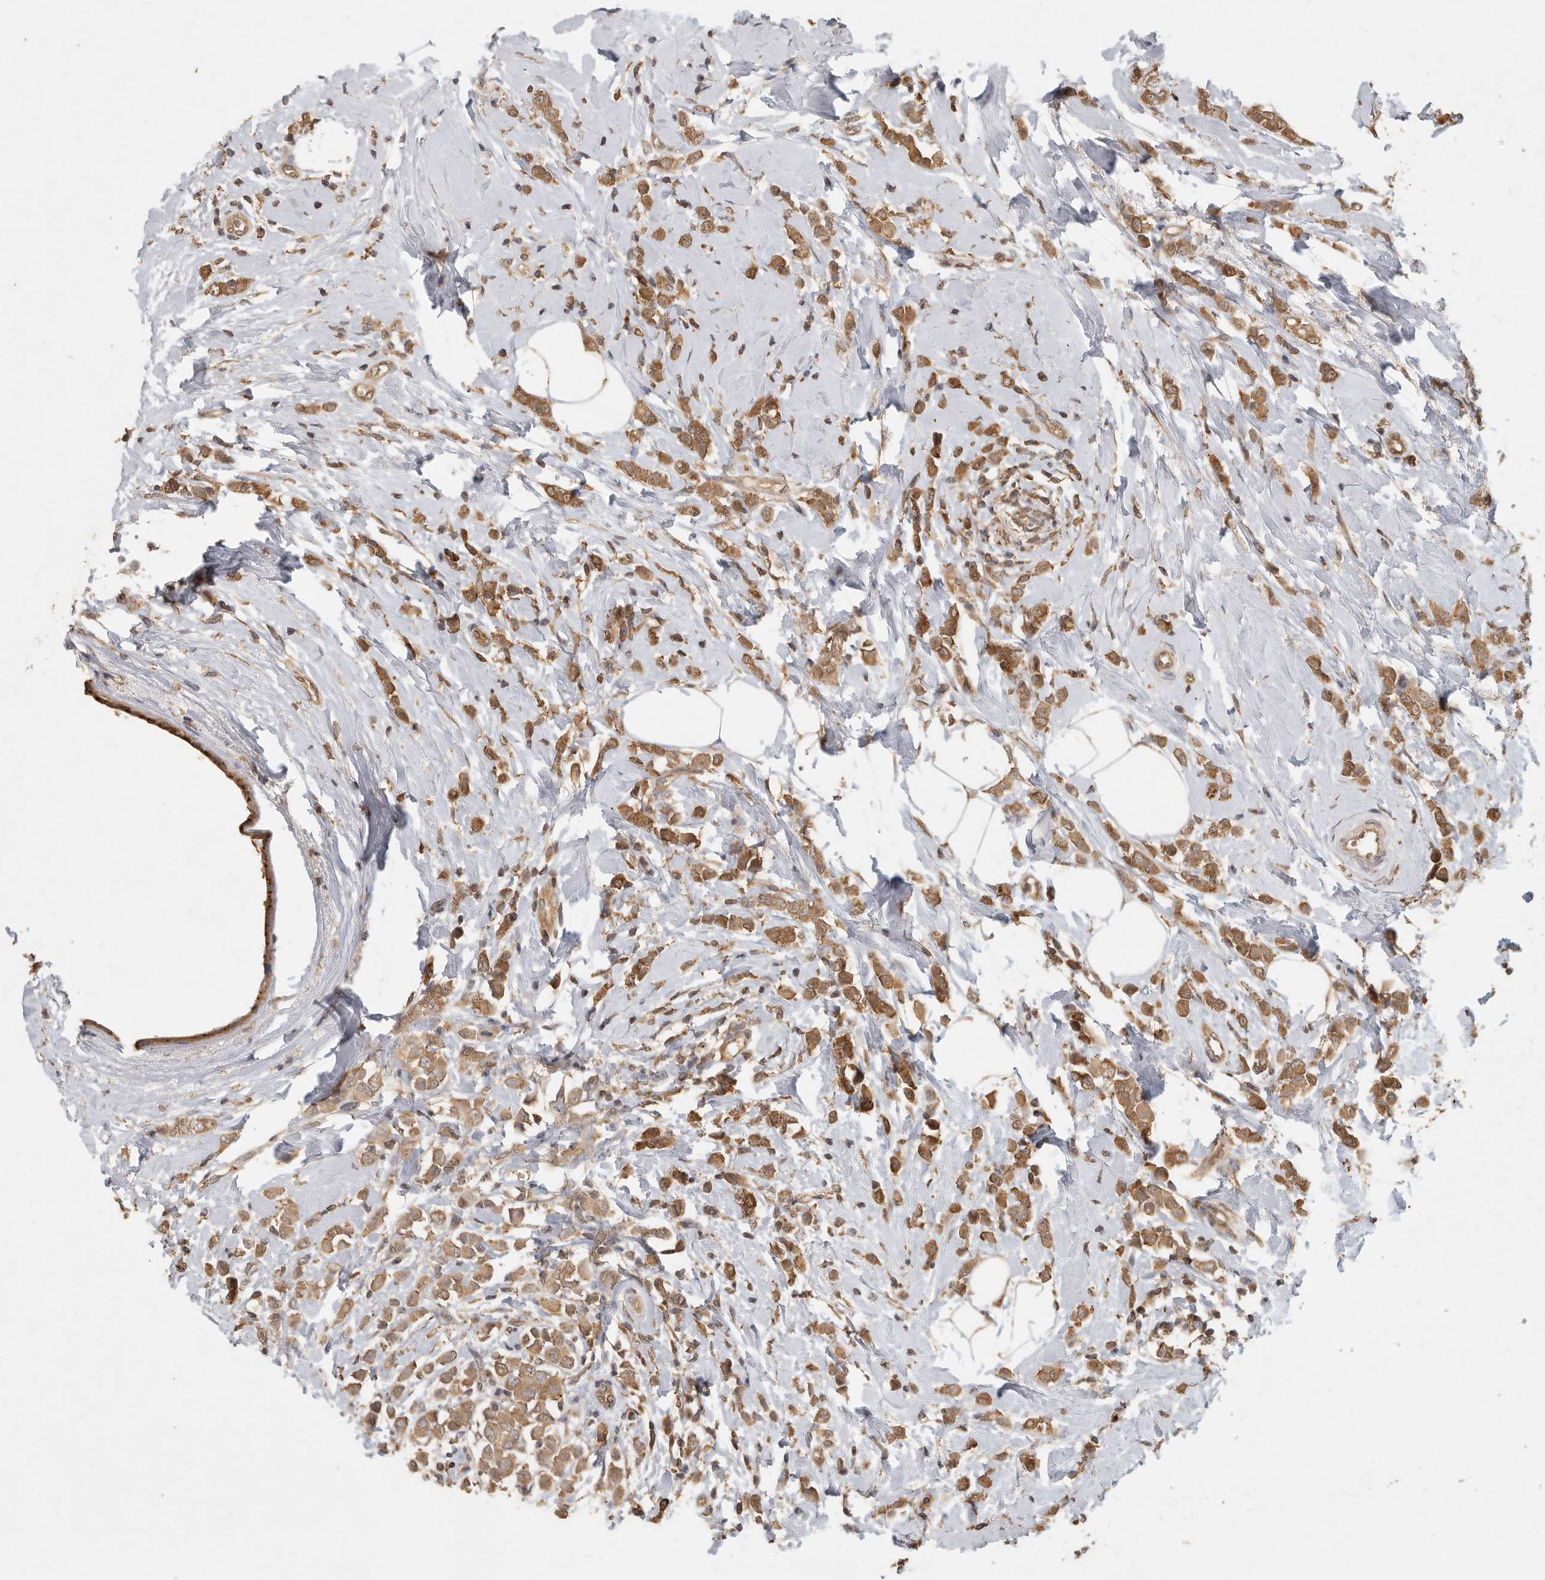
{"staining": {"intensity": "moderate", "quantity": ">75%", "location": "cytoplasmic/membranous"}, "tissue": "breast cancer", "cell_type": "Tumor cells", "image_type": "cancer", "snomed": [{"axis": "morphology", "description": "Lobular carcinoma"}, {"axis": "topography", "description": "Breast"}], "caption": "Tumor cells display medium levels of moderate cytoplasmic/membranous staining in approximately >75% of cells in breast cancer (lobular carcinoma).", "gene": "CCT8", "patient": {"sex": "female", "age": 47}}